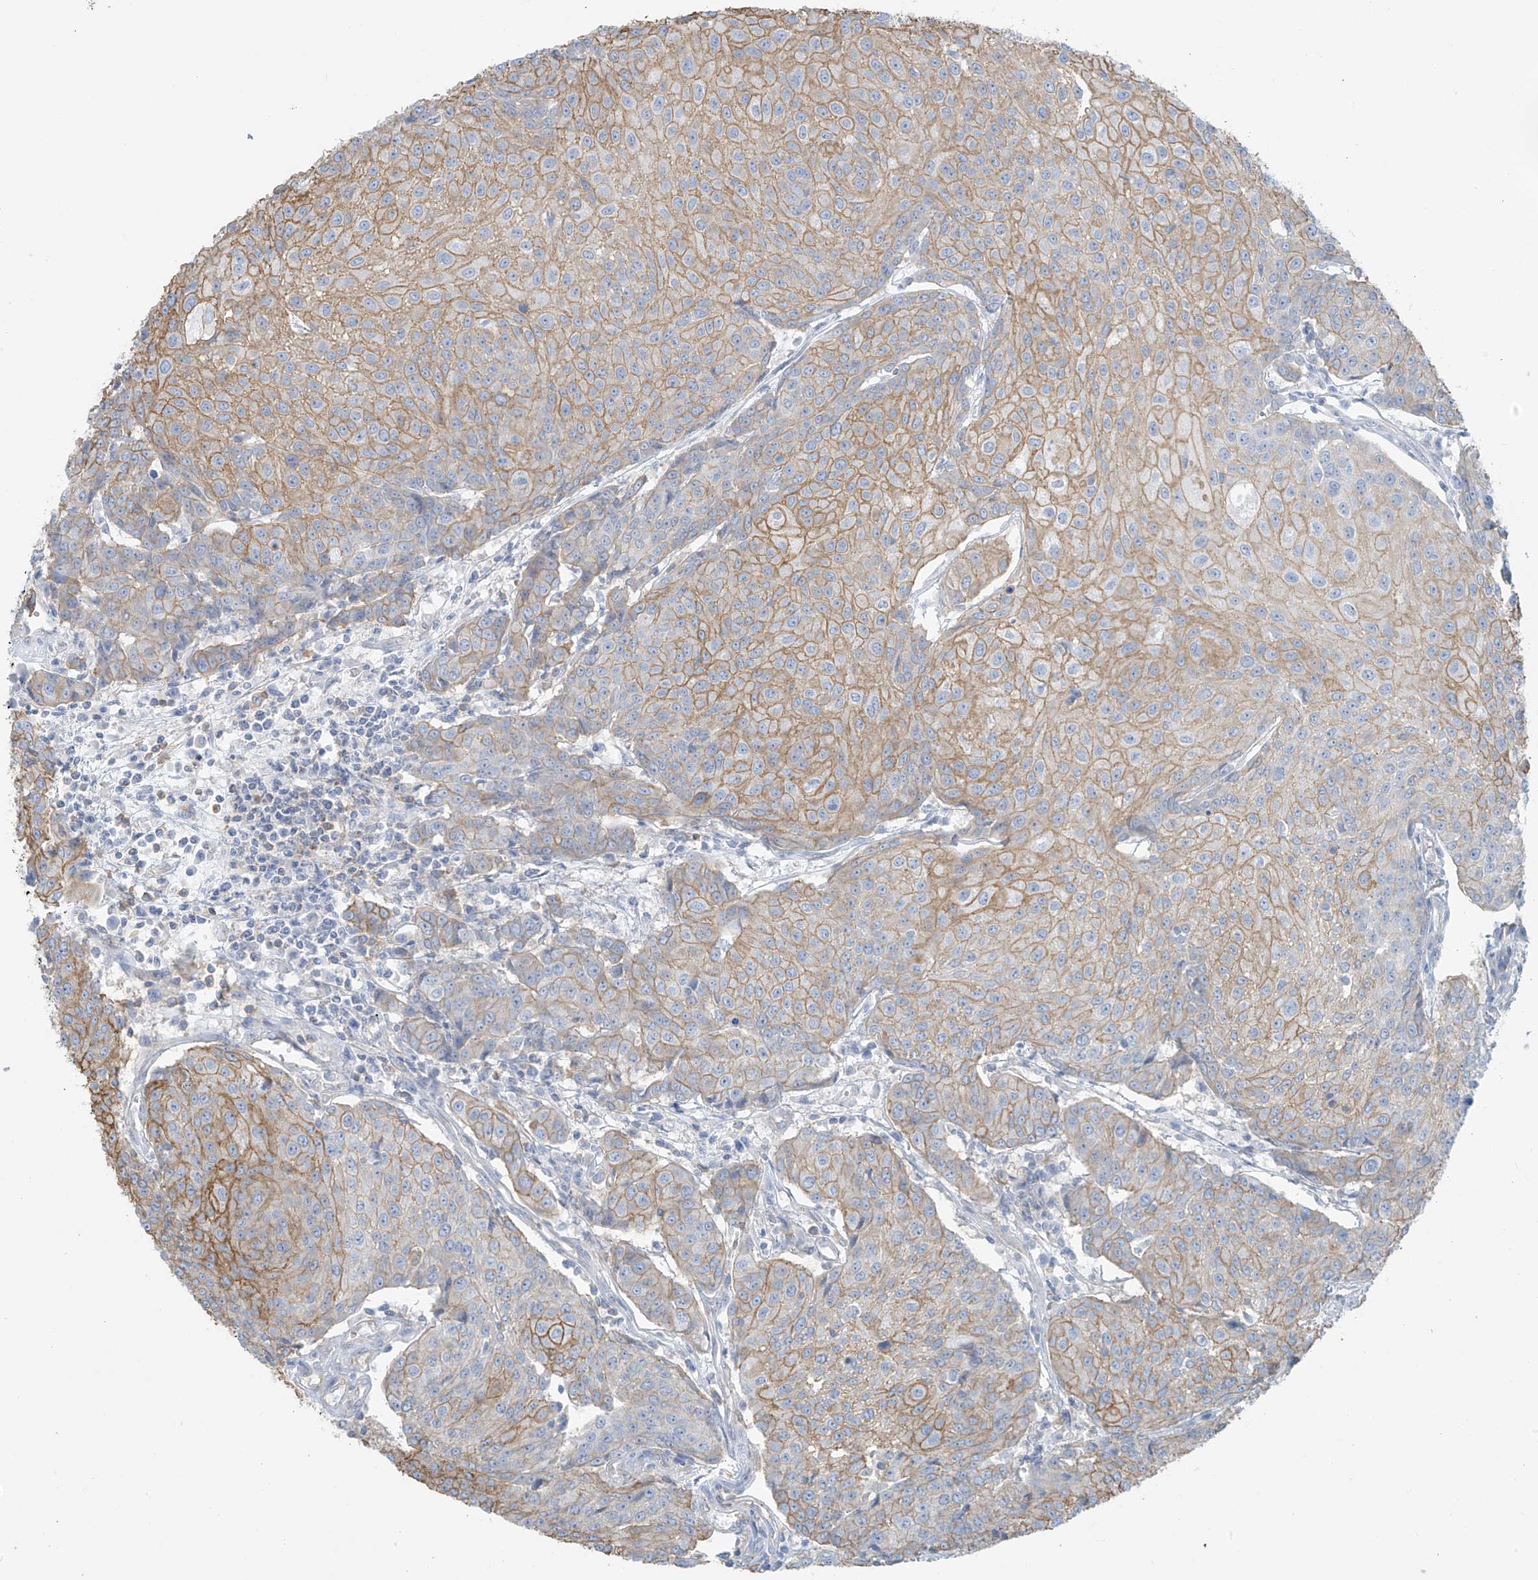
{"staining": {"intensity": "moderate", "quantity": ">75%", "location": "cytoplasmic/membranous"}, "tissue": "urothelial cancer", "cell_type": "Tumor cells", "image_type": "cancer", "snomed": [{"axis": "morphology", "description": "Urothelial carcinoma, High grade"}, {"axis": "topography", "description": "Urinary bladder"}], "caption": "Immunohistochemistry (IHC) staining of urothelial carcinoma (high-grade), which demonstrates medium levels of moderate cytoplasmic/membranous positivity in about >75% of tumor cells indicating moderate cytoplasmic/membranous protein expression. The staining was performed using DAB (brown) for protein detection and nuclei were counterstained in hematoxylin (blue).", "gene": "ZNF846", "patient": {"sex": "female", "age": 85}}